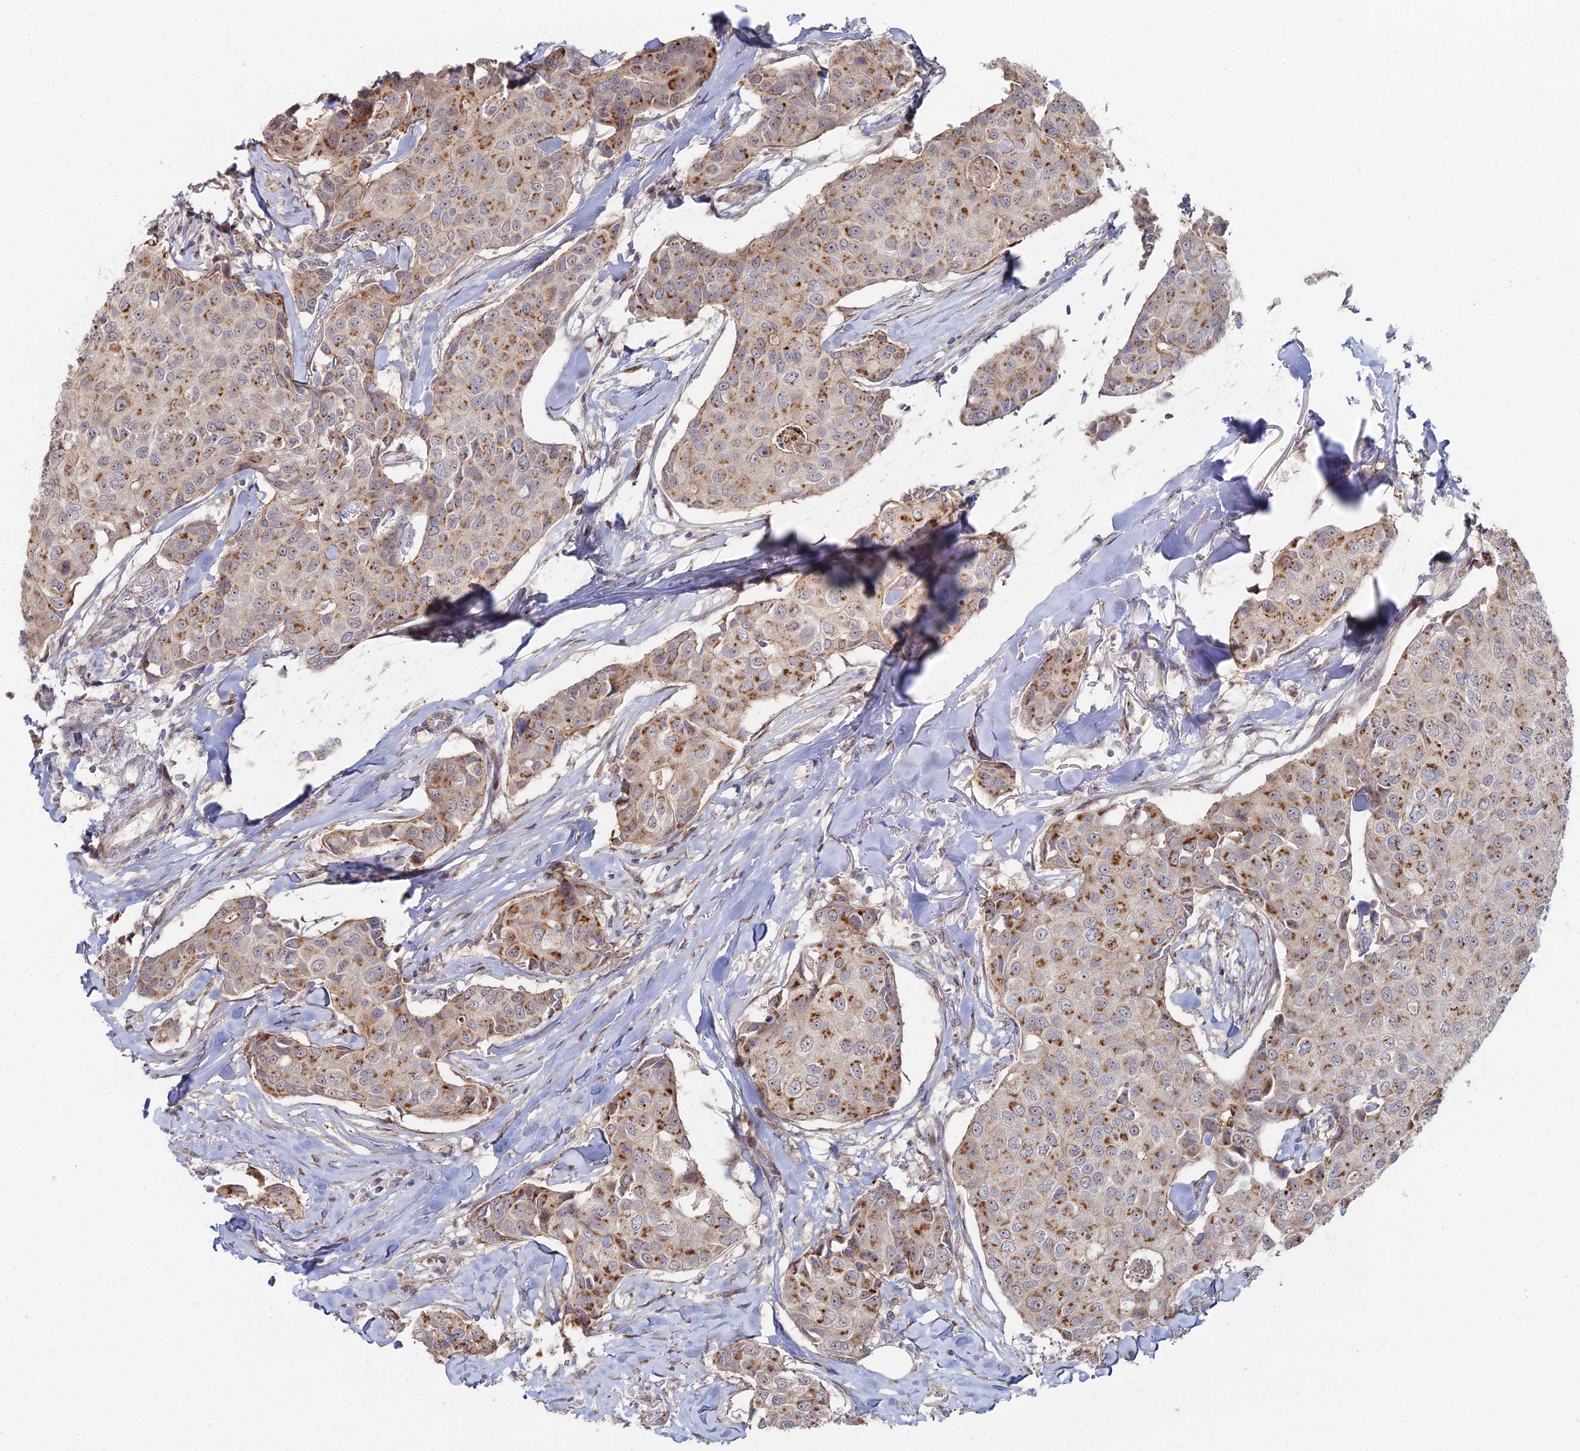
{"staining": {"intensity": "moderate", "quantity": ">75%", "location": "cytoplasmic/membranous"}, "tissue": "breast cancer", "cell_type": "Tumor cells", "image_type": "cancer", "snomed": [{"axis": "morphology", "description": "Duct carcinoma"}, {"axis": "topography", "description": "Breast"}], "caption": "Breast cancer (intraductal carcinoma) stained for a protein (brown) displays moderate cytoplasmic/membranous positive positivity in about >75% of tumor cells.", "gene": "SGMS1", "patient": {"sex": "female", "age": 80}}